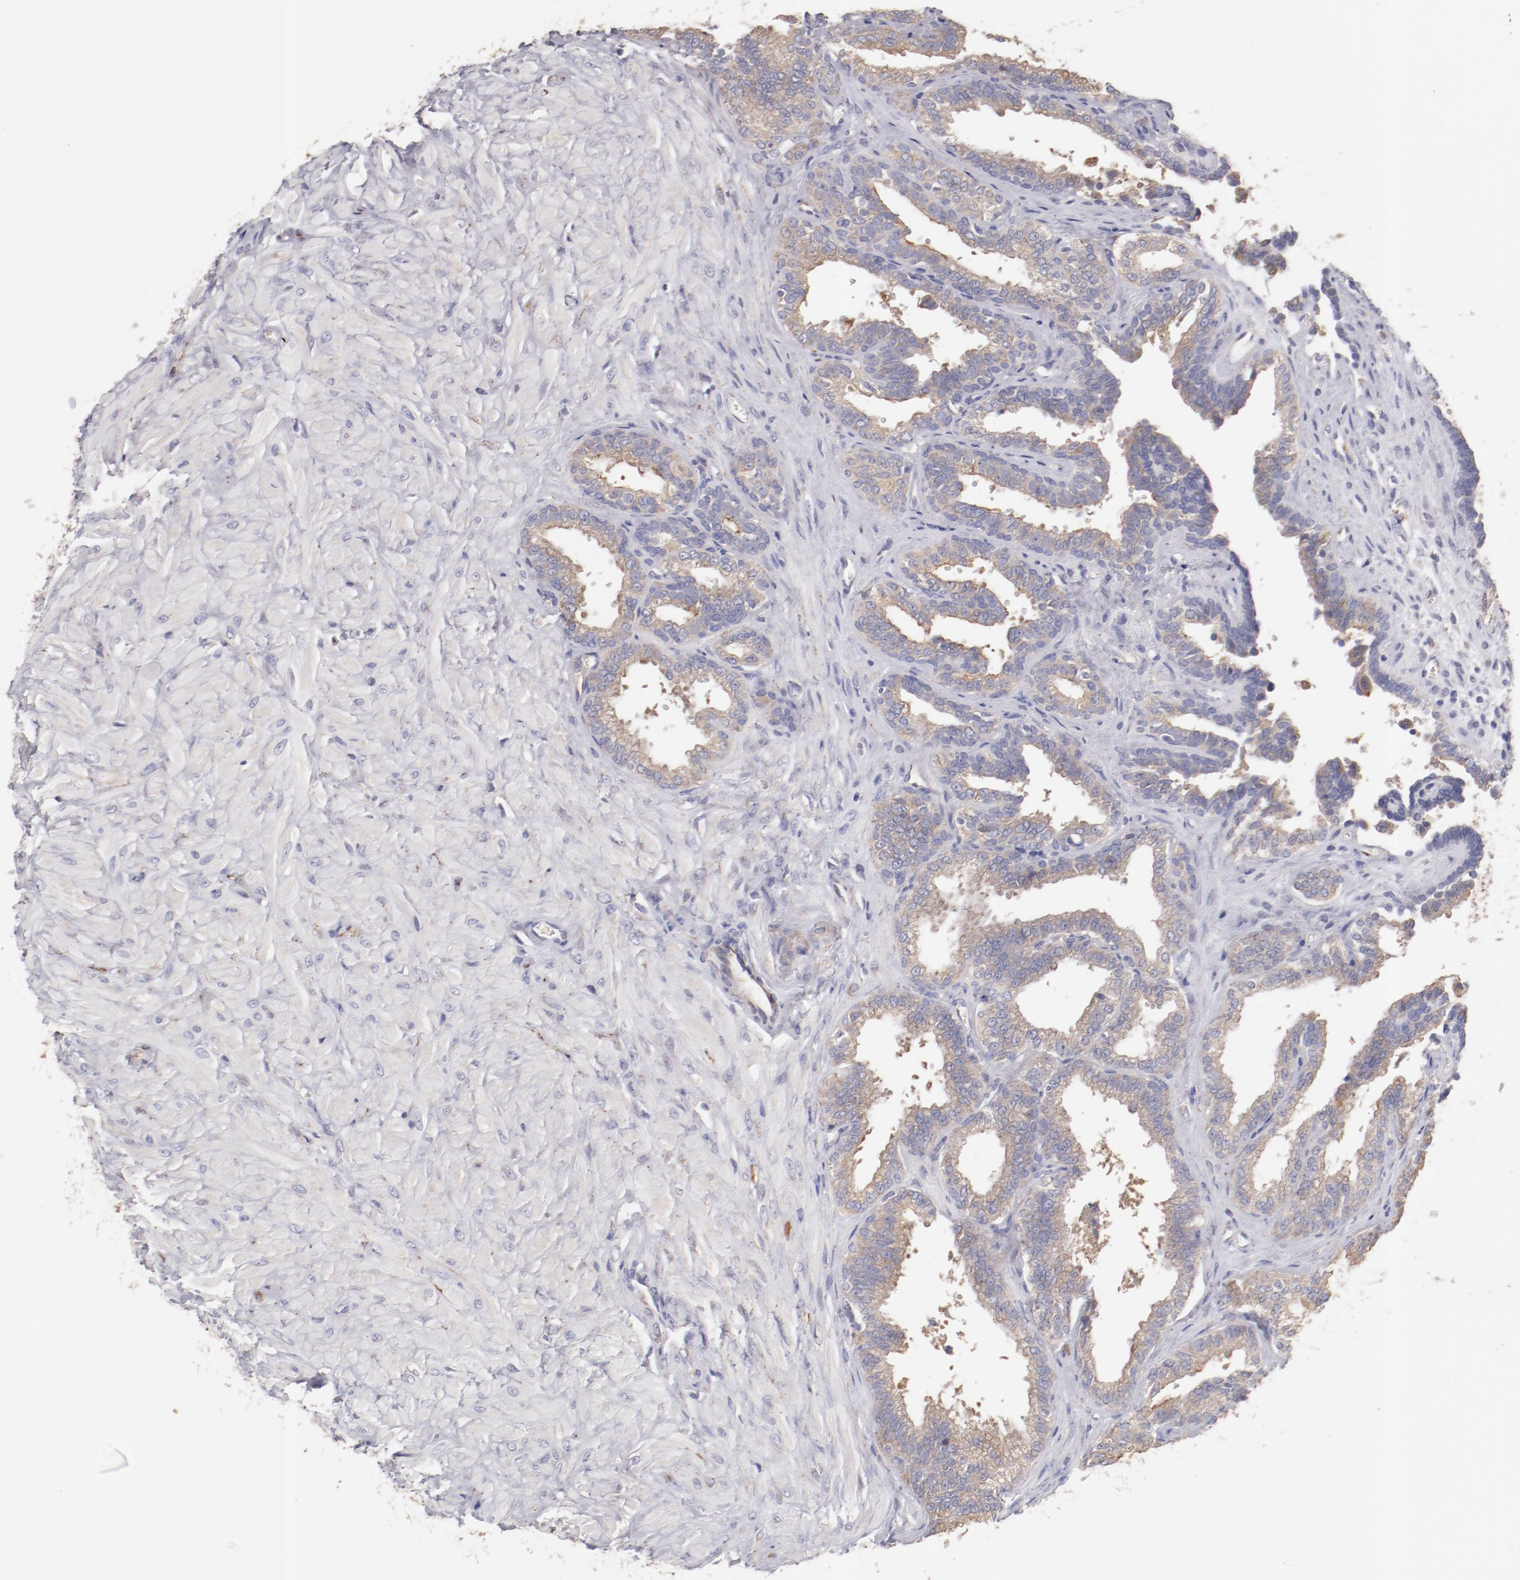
{"staining": {"intensity": "weak", "quantity": "25%-75%", "location": "cytoplasmic/membranous"}, "tissue": "seminal vesicle", "cell_type": "Glandular cells", "image_type": "normal", "snomed": [{"axis": "morphology", "description": "Normal tissue, NOS"}, {"axis": "topography", "description": "Seminal veicle"}], "caption": "This photomicrograph demonstrates immunohistochemistry (IHC) staining of normal seminal vesicle, with low weak cytoplasmic/membranous positivity in approximately 25%-75% of glandular cells.", "gene": "ENTPD5", "patient": {"sex": "male", "age": 26}}